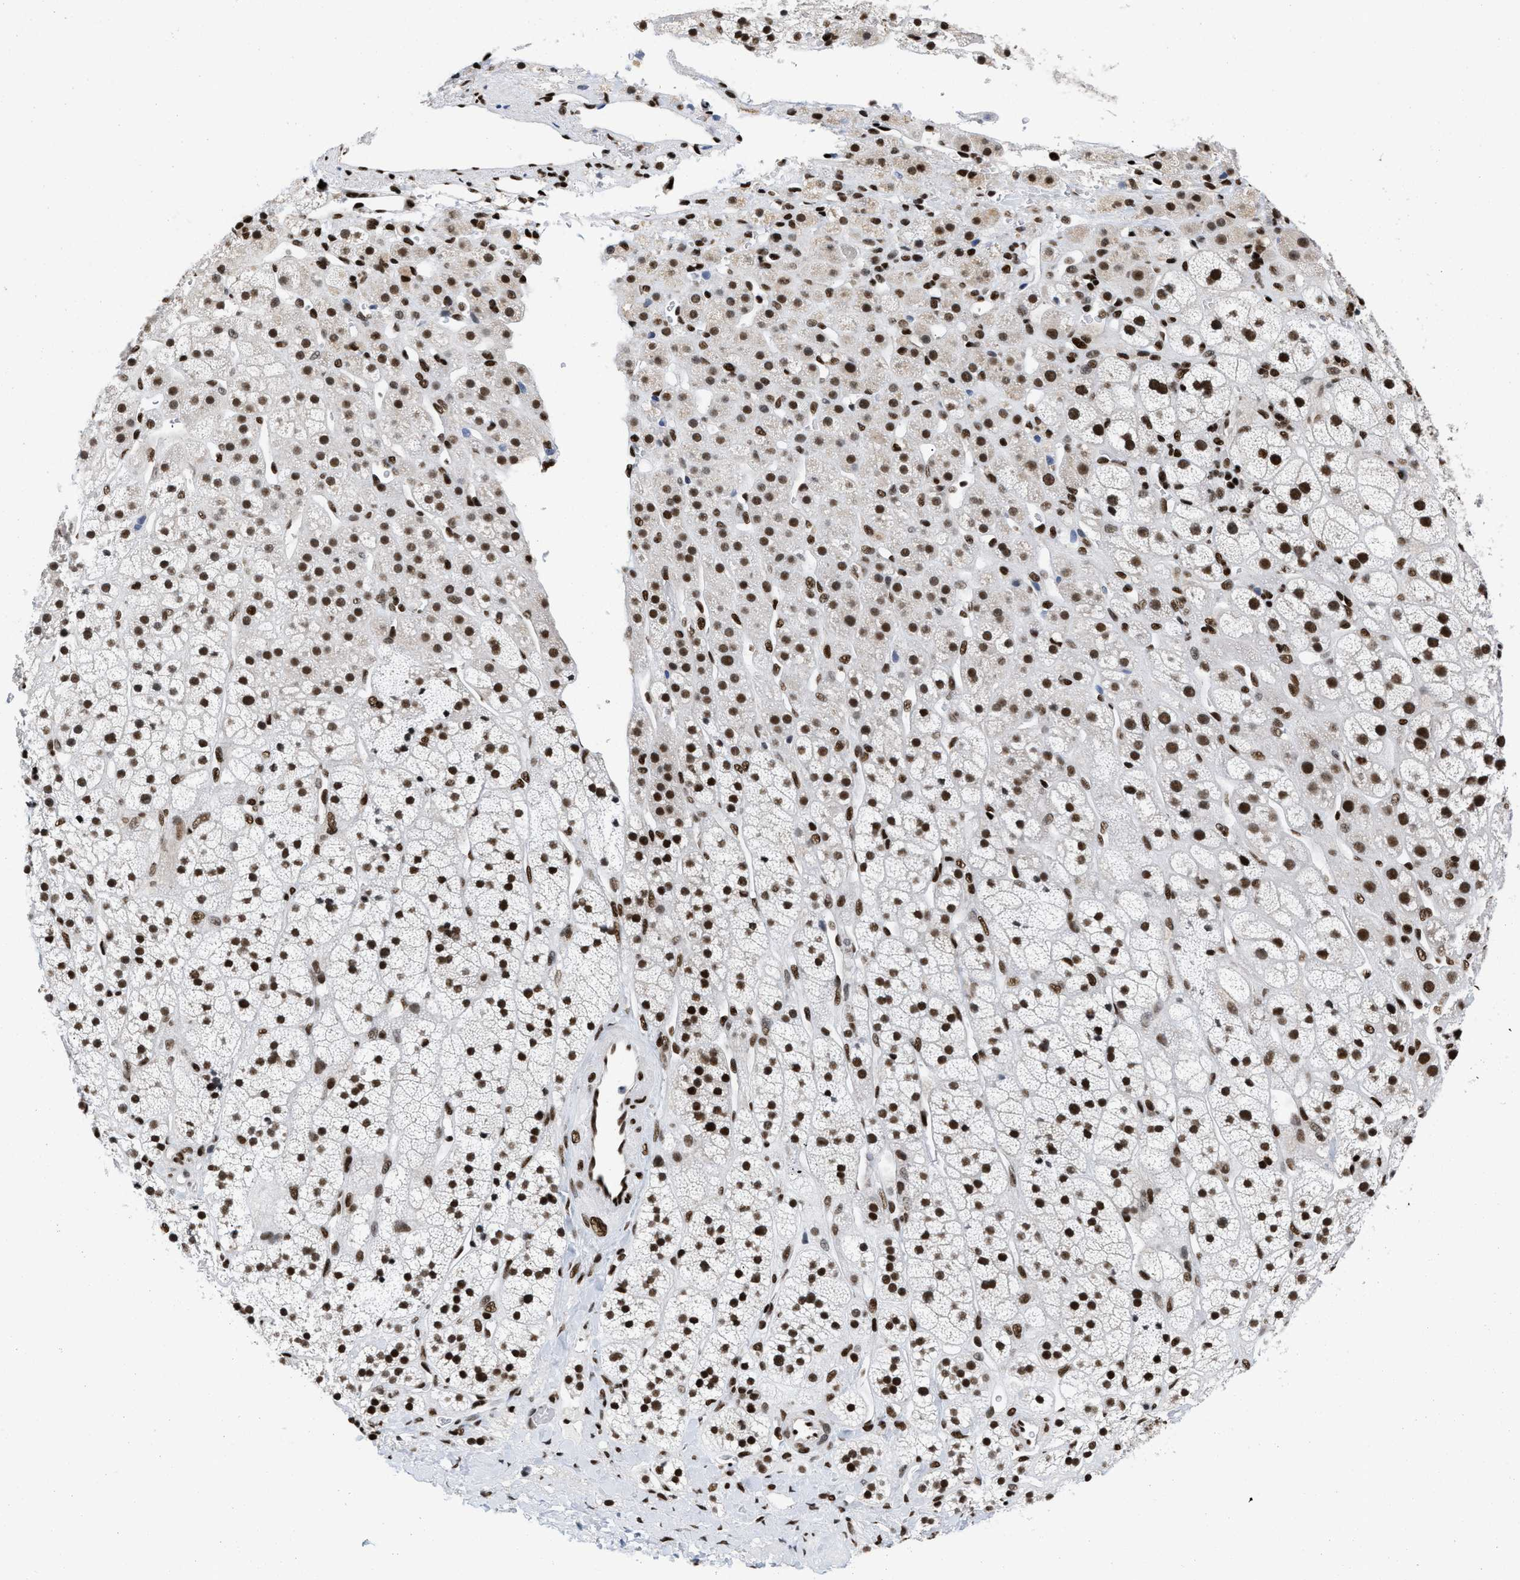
{"staining": {"intensity": "strong", "quantity": ">75%", "location": "nuclear"}, "tissue": "adrenal gland", "cell_type": "Glandular cells", "image_type": "normal", "snomed": [{"axis": "morphology", "description": "Normal tissue, NOS"}, {"axis": "topography", "description": "Adrenal gland"}], "caption": "Immunohistochemistry histopathology image of normal adrenal gland stained for a protein (brown), which demonstrates high levels of strong nuclear positivity in about >75% of glandular cells.", "gene": "CREB1", "patient": {"sex": "male", "age": 56}}